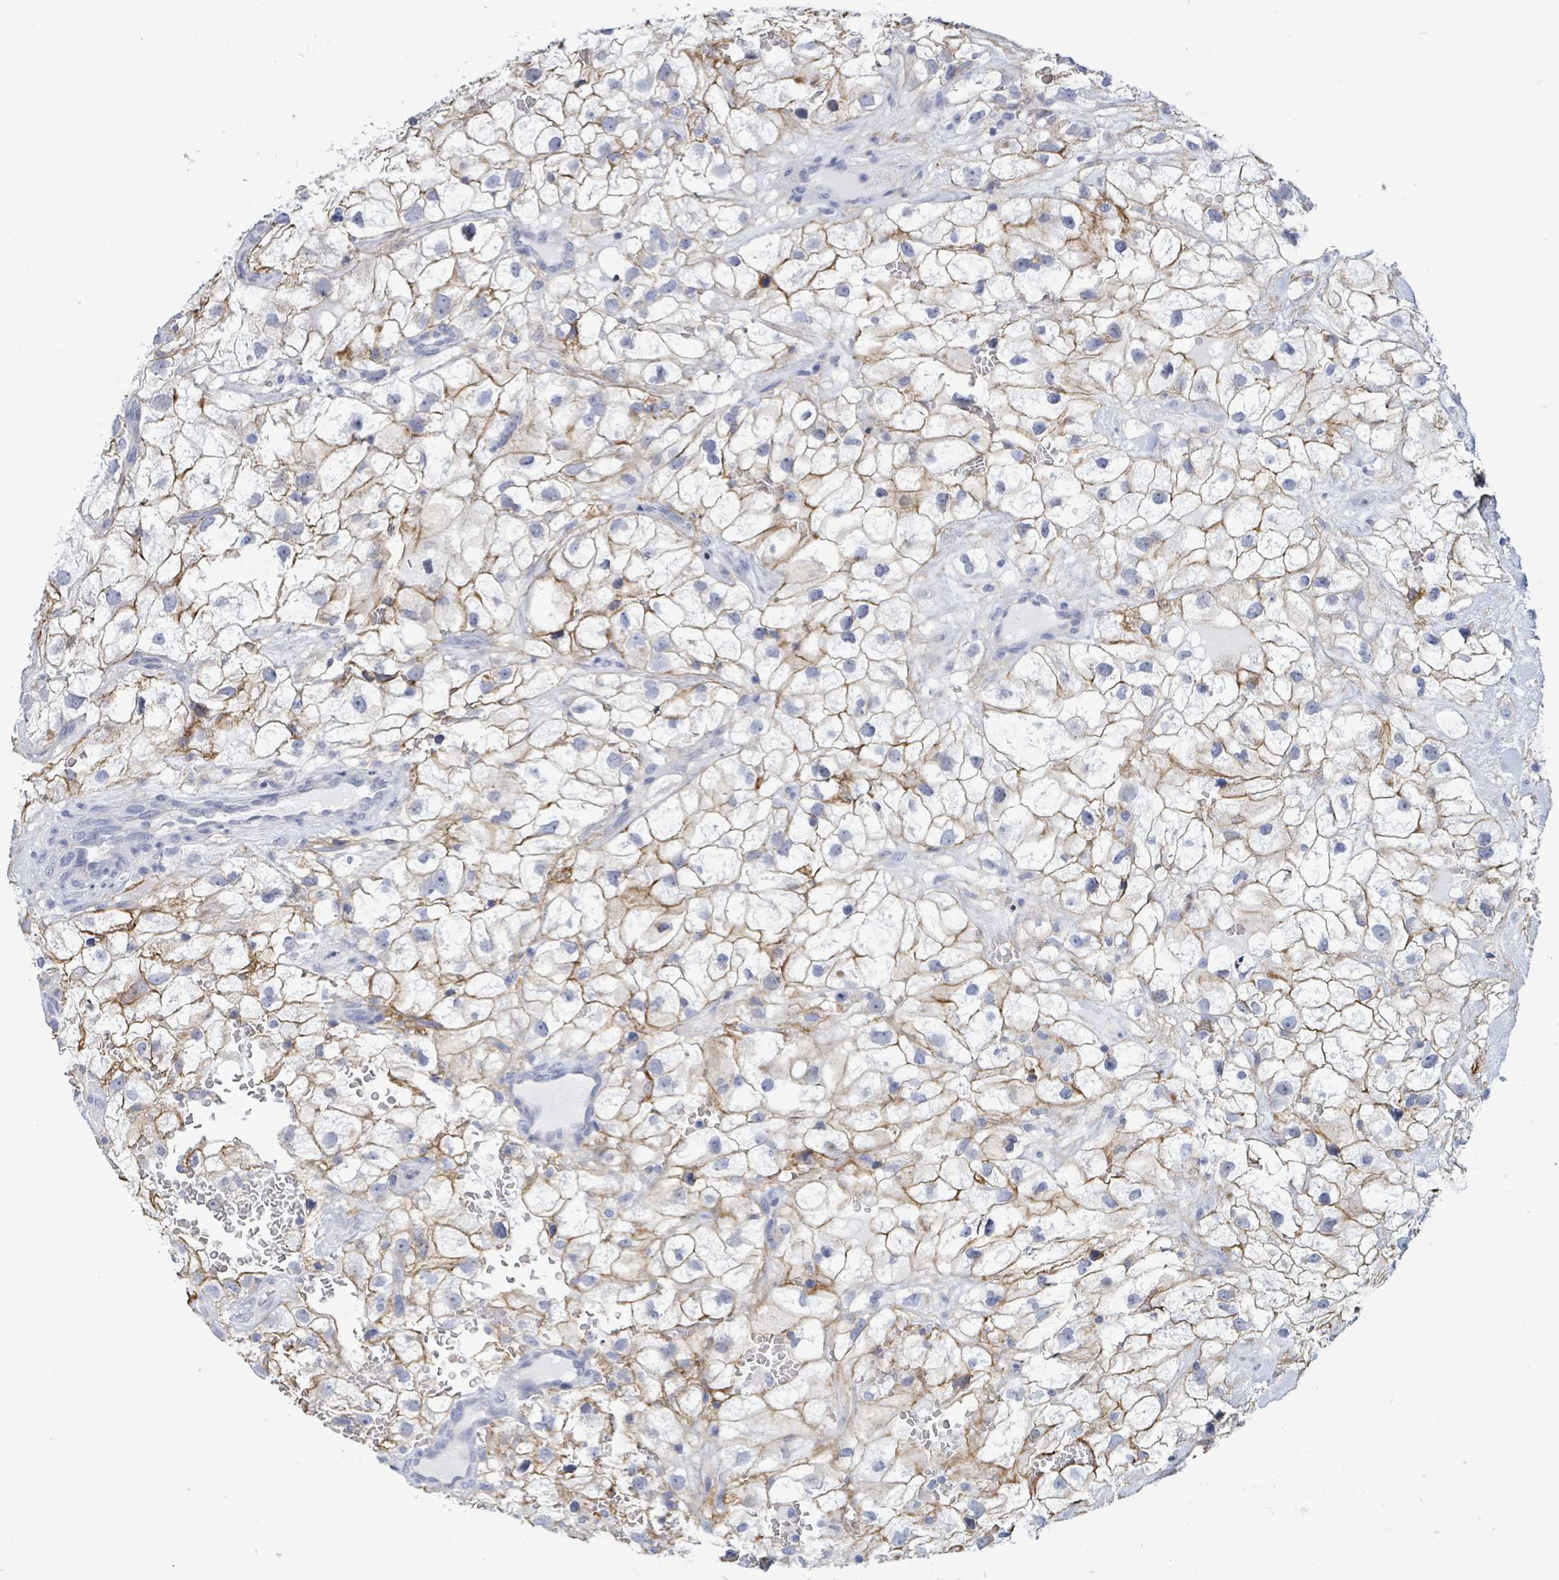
{"staining": {"intensity": "moderate", "quantity": ">75%", "location": "cytoplasmic/membranous"}, "tissue": "renal cancer", "cell_type": "Tumor cells", "image_type": "cancer", "snomed": [{"axis": "morphology", "description": "Adenocarcinoma, NOS"}, {"axis": "topography", "description": "Kidney"}], "caption": "Immunohistochemistry (IHC) image of neoplastic tissue: human renal adenocarcinoma stained using immunohistochemistry displays medium levels of moderate protein expression localized specifically in the cytoplasmic/membranous of tumor cells, appearing as a cytoplasmic/membranous brown color.", "gene": "BSG", "patient": {"sex": "male", "age": 59}}